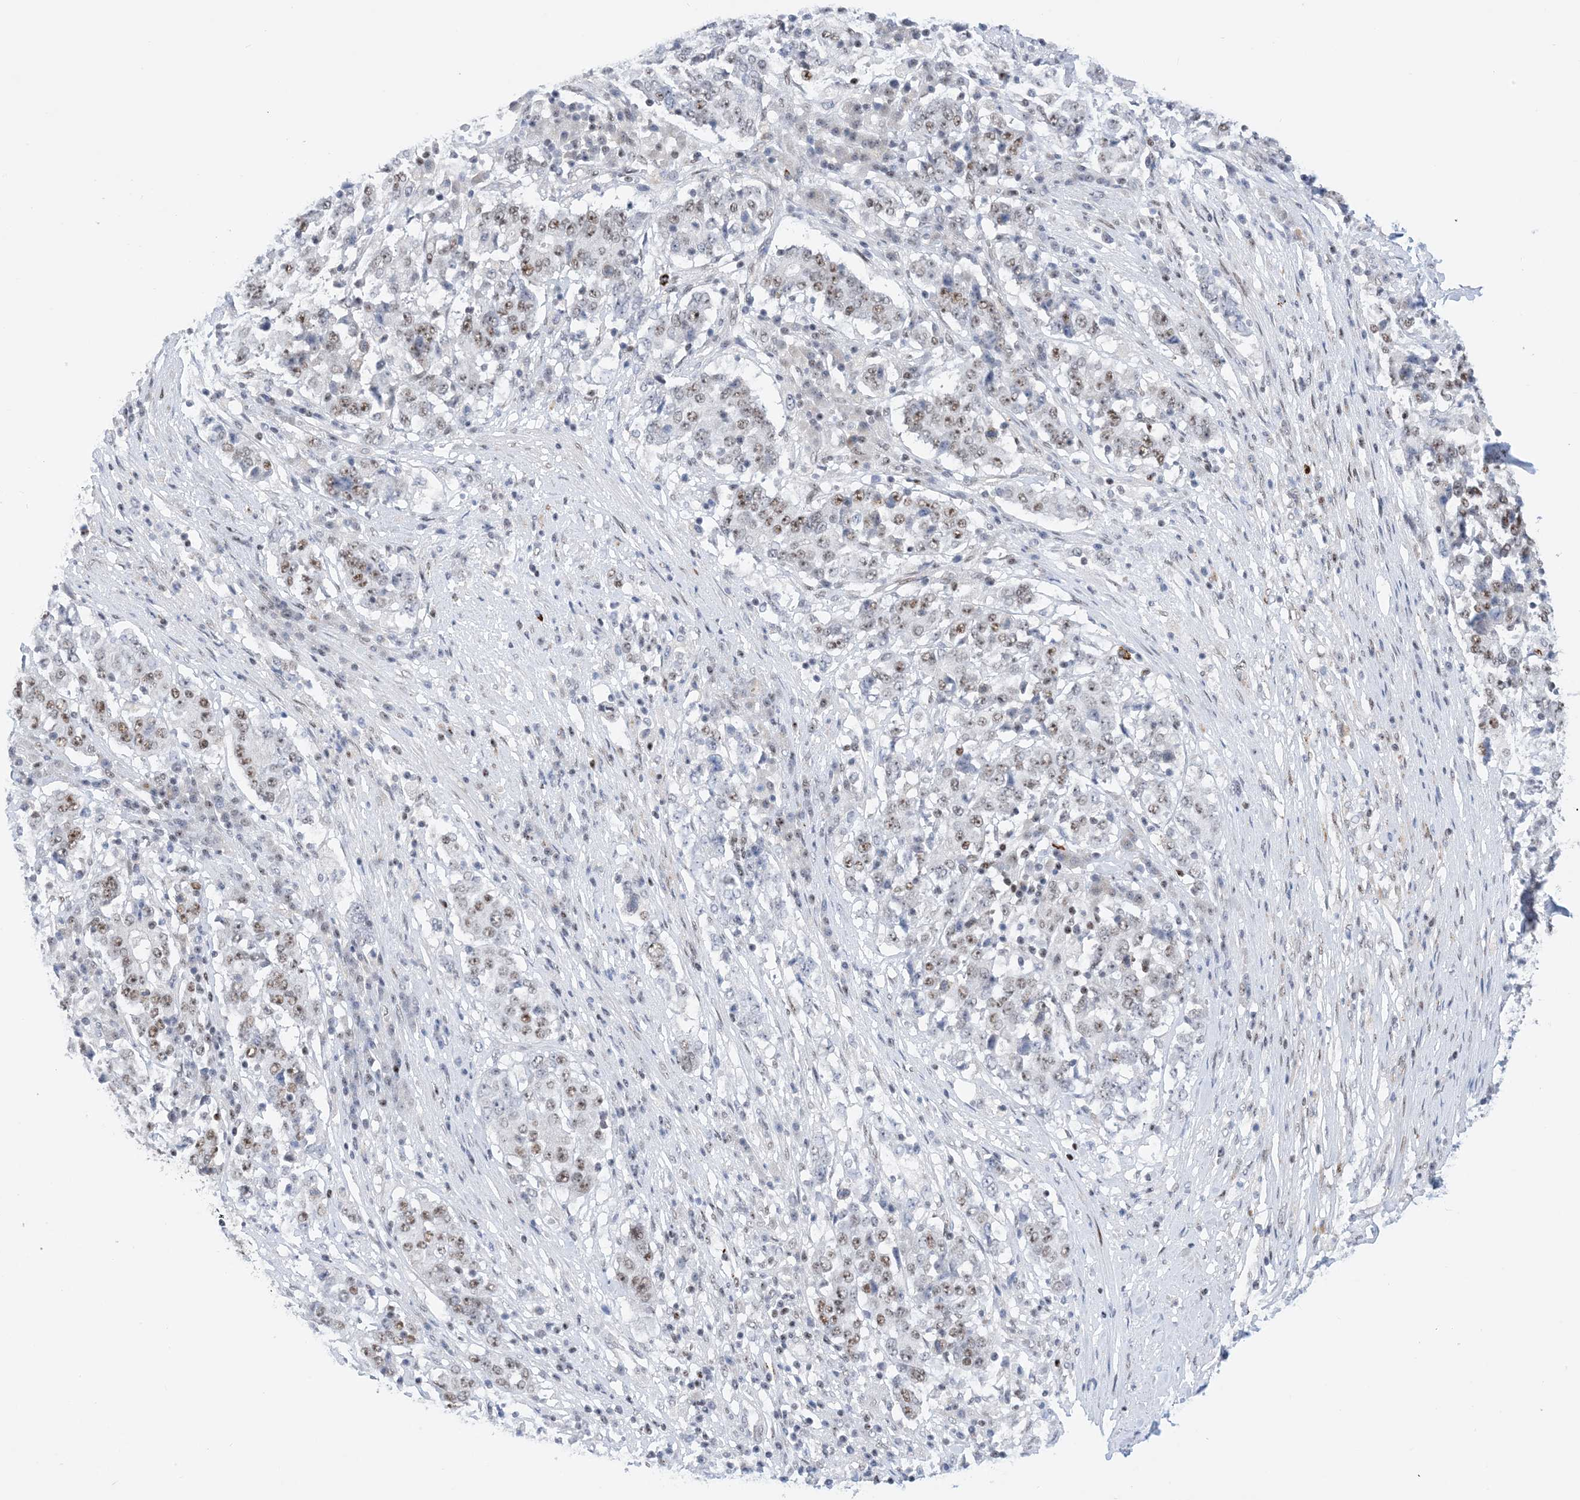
{"staining": {"intensity": "moderate", "quantity": "25%-75%", "location": "nuclear"}, "tissue": "stomach cancer", "cell_type": "Tumor cells", "image_type": "cancer", "snomed": [{"axis": "morphology", "description": "Adenocarcinoma, NOS"}, {"axis": "topography", "description": "Stomach"}], "caption": "Immunohistochemistry (DAB (3,3'-diaminobenzidine)) staining of human adenocarcinoma (stomach) exhibits moderate nuclear protein expression in approximately 25%-75% of tumor cells. The staining was performed using DAB (3,3'-diaminobenzidine), with brown indicating positive protein expression. Nuclei are stained blue with hematoxylin.", "gene": "TSPYL1", "patient": {"sex": "male", "age": 59}}